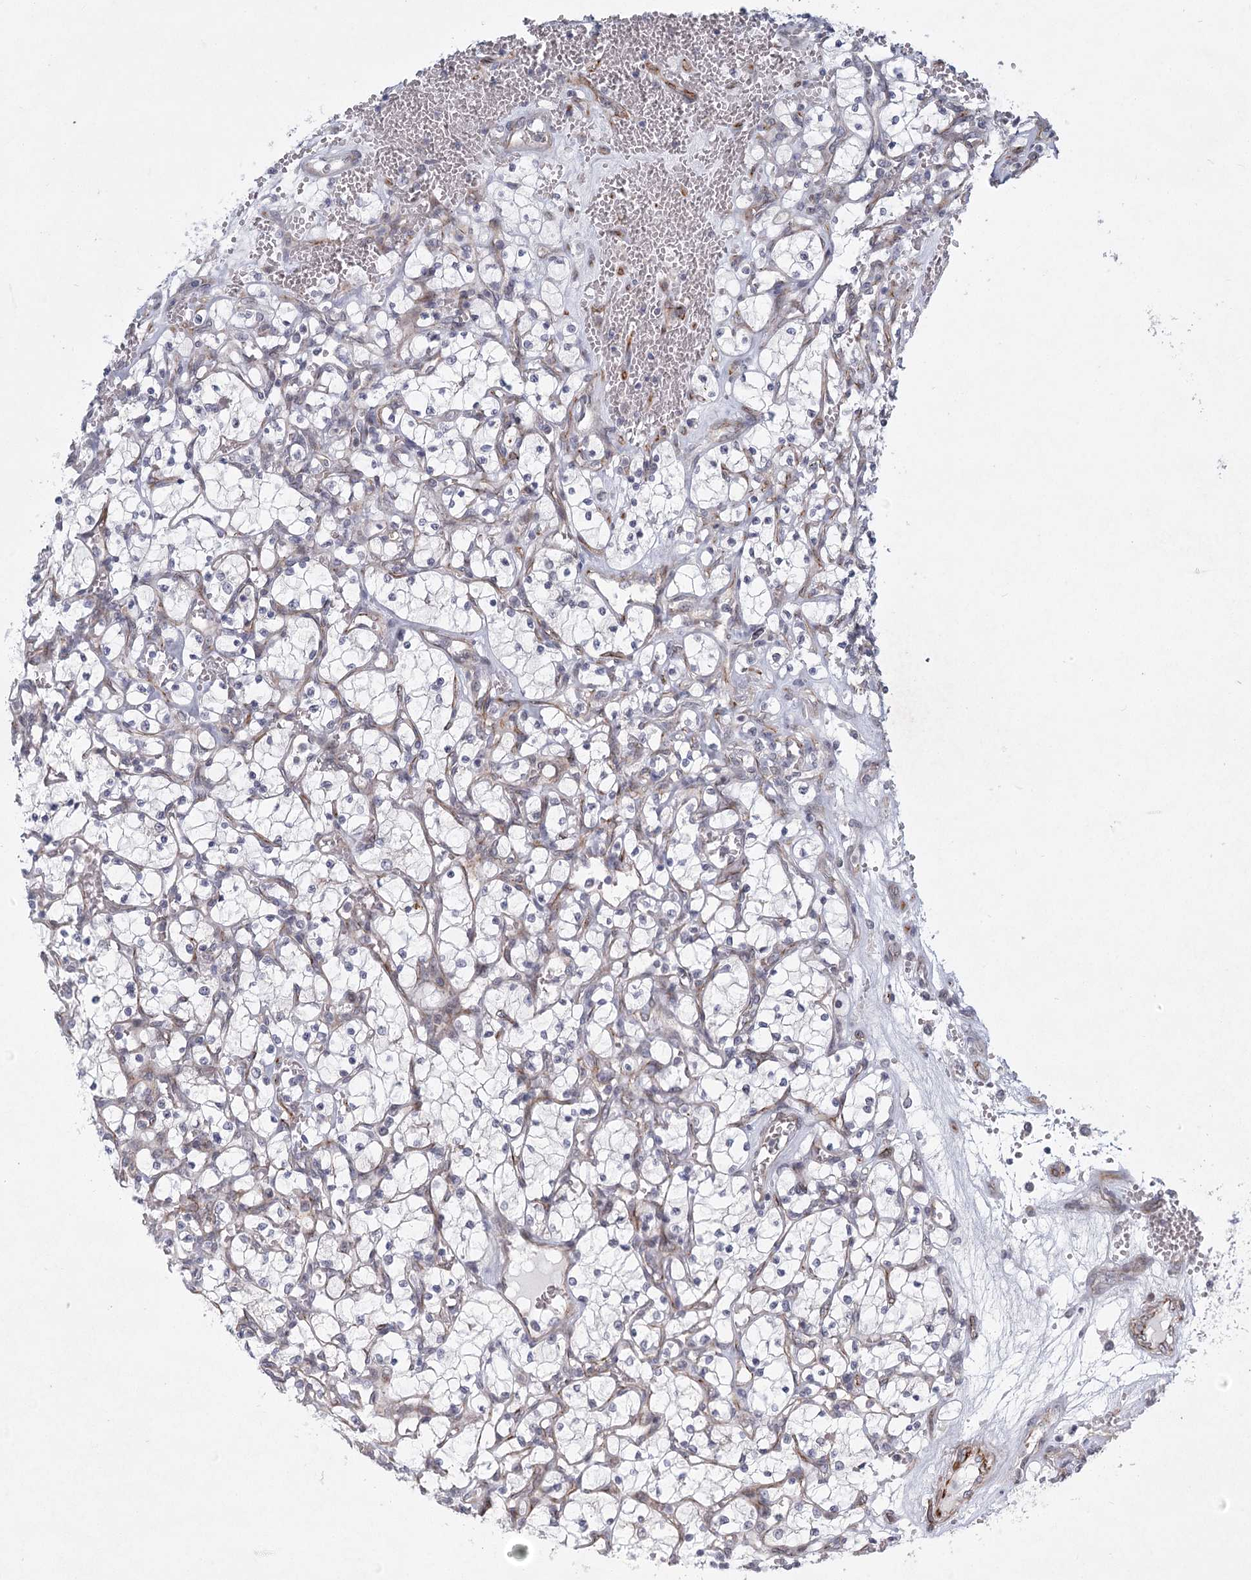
{"staining": {"intensity": "negative", "quantity": "none", "location": "none"}, "tissue": "renal cancer", "cell_type": "Tumor cells", "image_type": "cancer", "snomed": [{"axis": "morphology", "description": "Adenocarcinoma, NOS"}, {"axis": "topography", "description": "Kidney"}], "caption": "High magnification brightfield microscopy of renal cancer (adenocarcinoma) stained with DAB (brown) and counterstained with hematoxylin (blue): tumor cells show no significant expression.", "gene": "MEPE", "patient": {"sex": "female", "age": 69}}